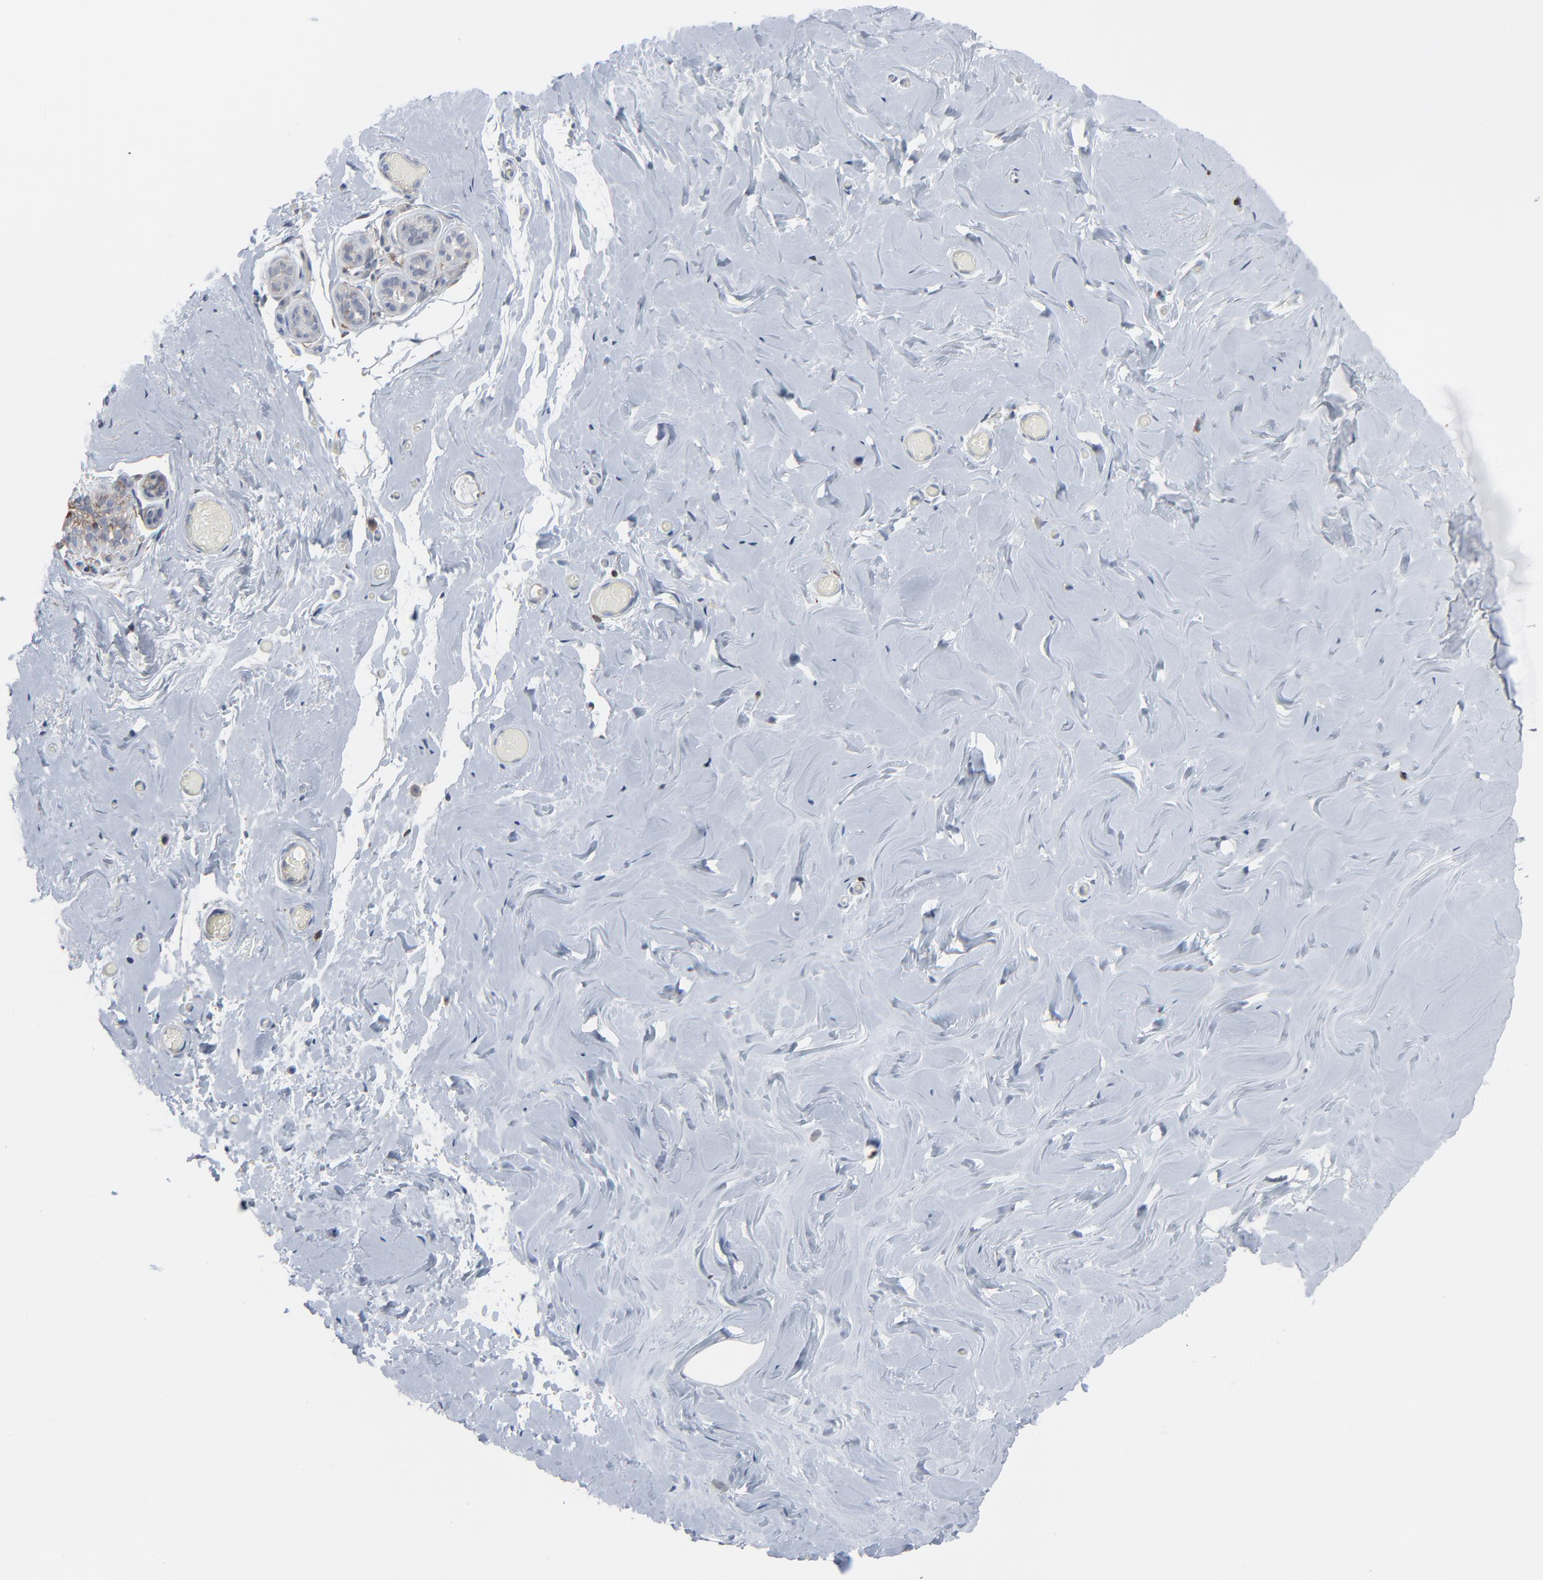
{"staining": {"intensity": "negative", "quantity": "none", "location": "none"}, "tissue": "breast", "cell_type": "Adipocytes", "image_type": "normal", "snomed": [{"axis": "morphology", "description": "Normal tissue, NOS"}, {"axis": "topography", "description": "Breast"}], "caption": "Immunohistochemistry histopathology image of unremarkable human breast stained for a protein (brown), which exhibits no staining in adipocytes. (Brightfield microscopy of DAB (3,3'-diaminobenzidine) IHC at high magnification).", "gene": "OPTN", "patient": {"sex": "female", "age": 75}}